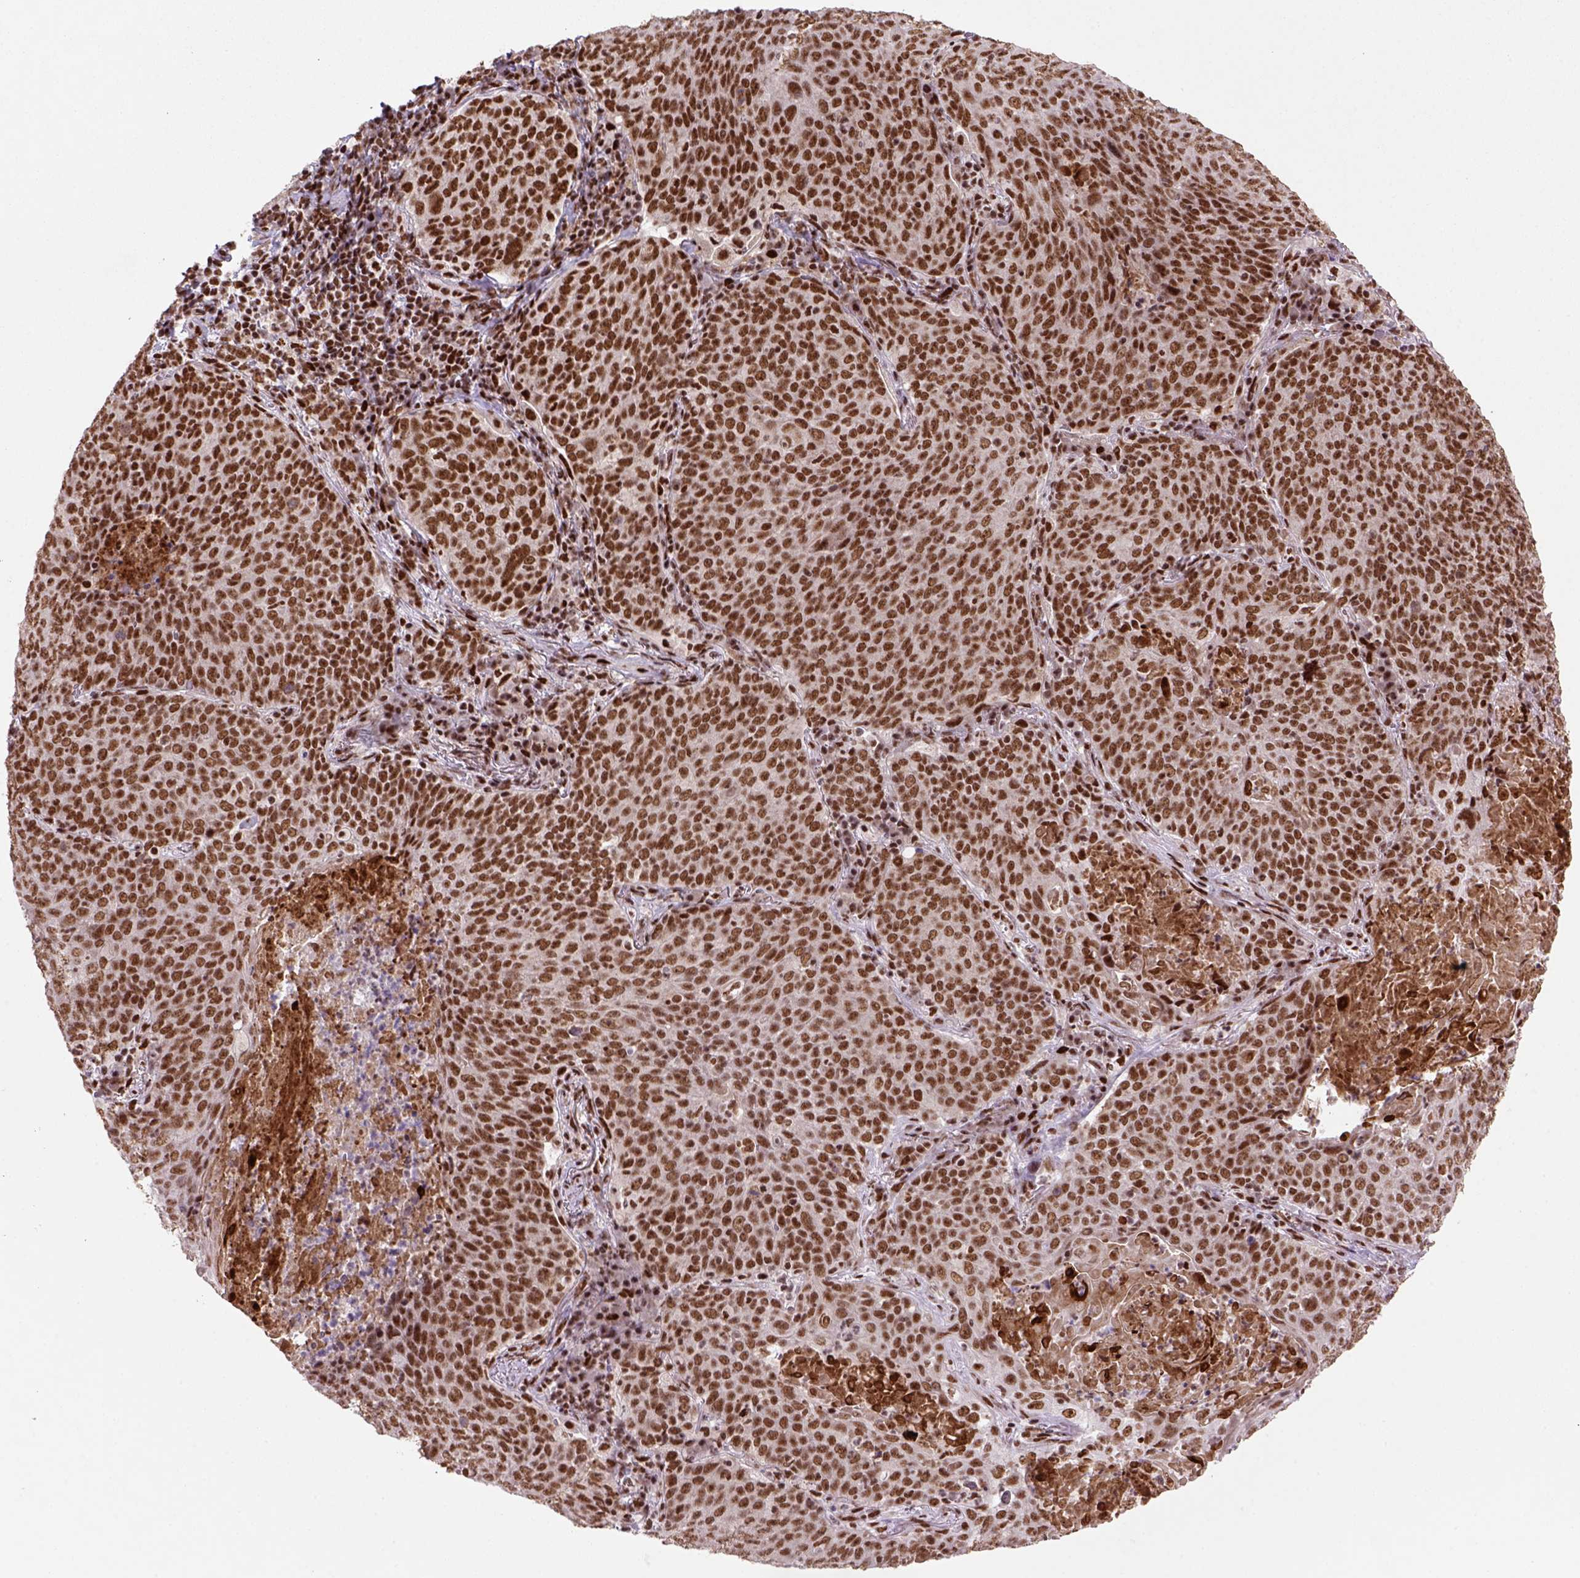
{"staining": {"intensity": "moderate", "quantity": ">75%", "location": "nuclear"}, "tissue": "lung cancer", "cell_type": "Tumor cells", "image_type": "cancer", "snomed": [{"axis": "morphology", "description": "Squamous cell carcinoma, NOS"}, {"axis": "topography", "description": "Lung"}], "caption": "Immunohistochemistry staining of lung cancer, which reveals medium levels of moderate nuclear staining in about >75% of tumor cells indicating moderate nuclear protein positivity. The staining was performed using DAB (brown) for protein detection and nuclei were counterstained in hematoxylin (blue).", "gene": "NSMCE2", "patient": {"sex": "male", "age": 82}}